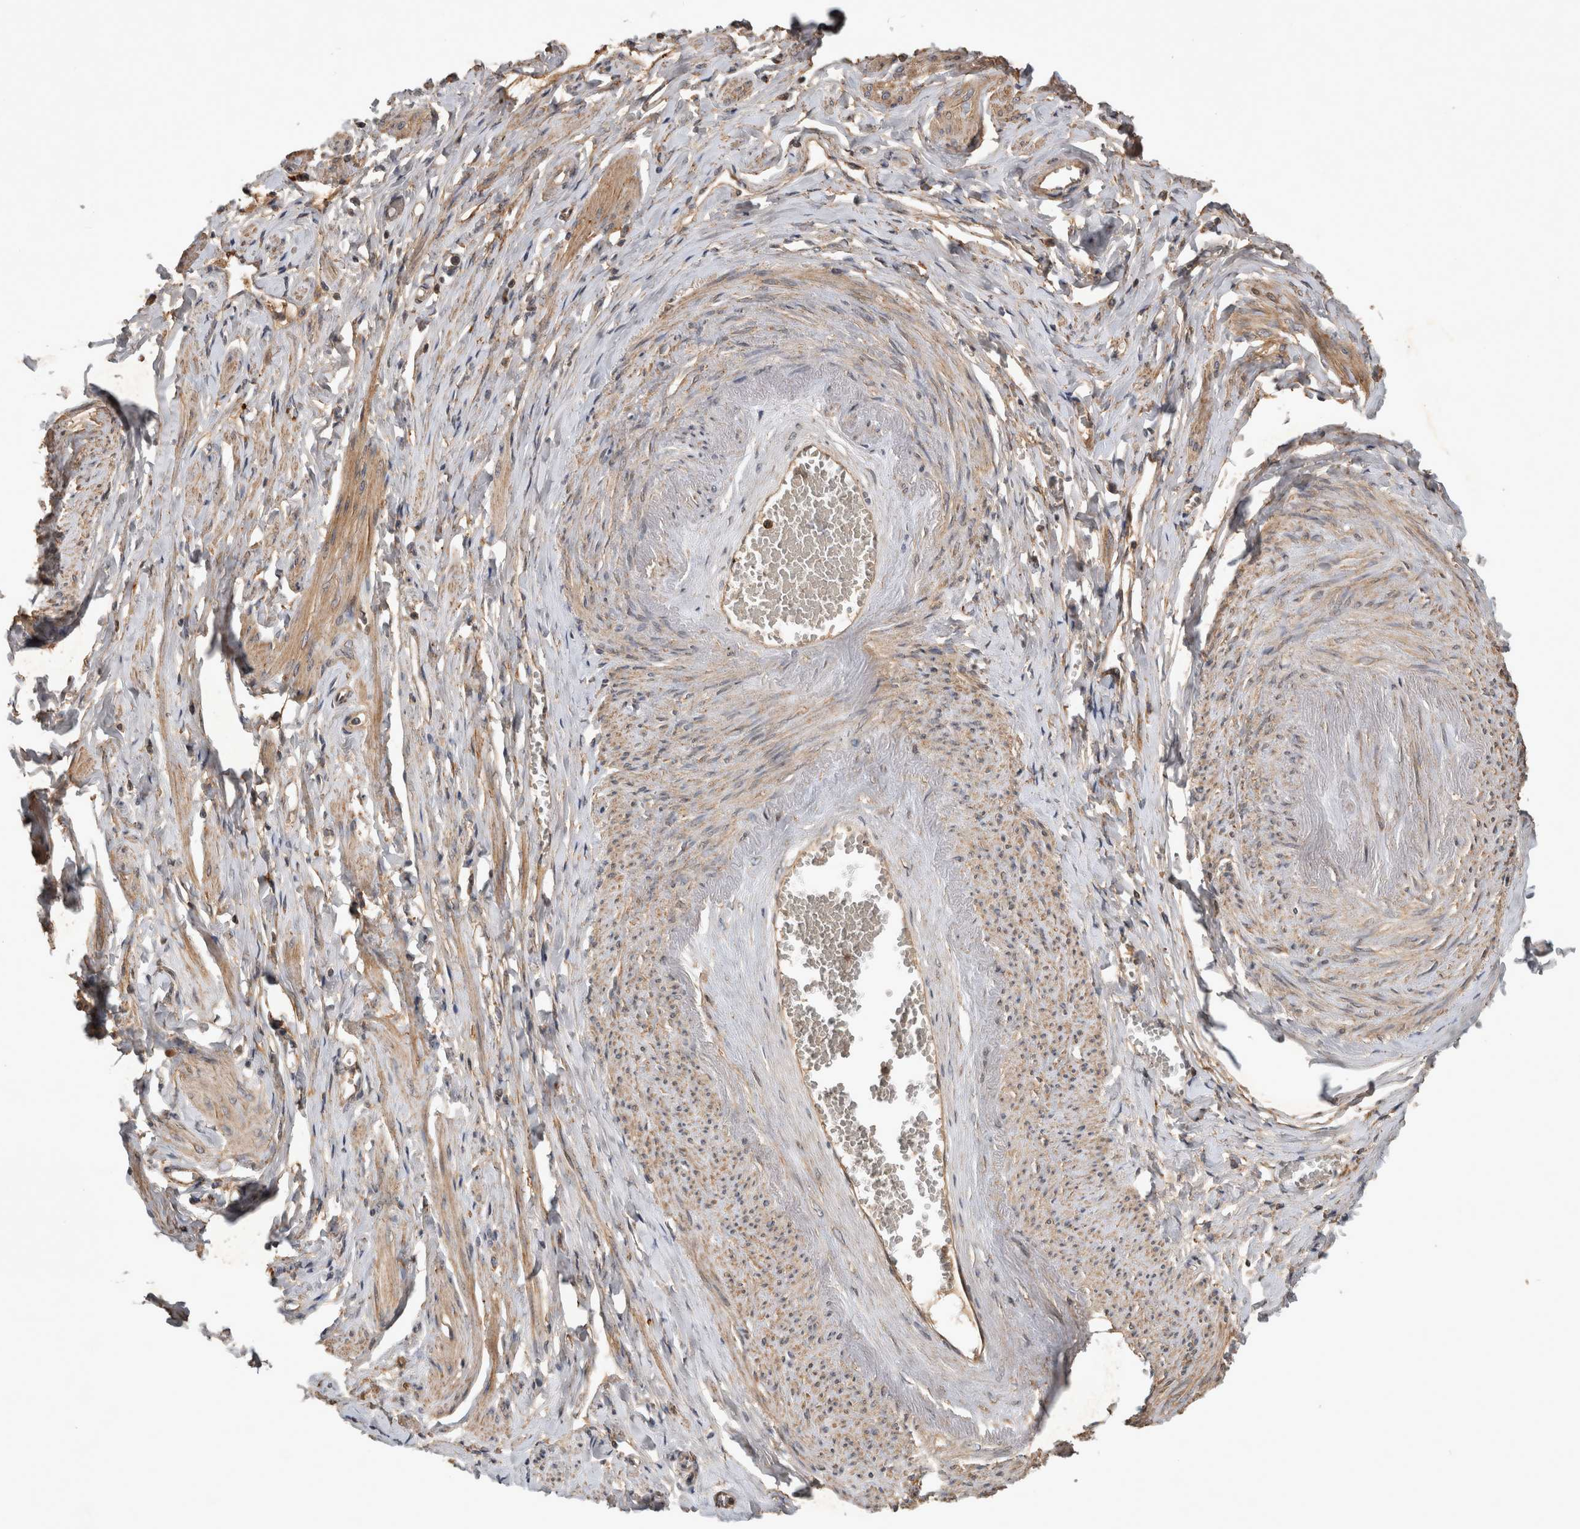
{"staining": {"intensity": "moderate", "quantity": "<25%", "location": "cytoplasmic/membranous"}, "tissue": "adipose tissue", "cell_type": "Adipocytes", "image_type": "normal", "snomed": [{"axis": "morphology", "description": "Normal tissue, NOS"}, {"axis": "topography", "description": "Vascular tissue"}, {"axis": "topography", "description": "Fallopian tube"}, {"axis": "topography", "description": "Ovary"}], "caption": "Immunohistochemical staining of normal adipose tissue reveals low levels of moderate cytoplasmic/membranous positivity in about <25% of adipocytes.", "gene": "TRMT61B", "patient": {"sex": "female", "age": 67}}